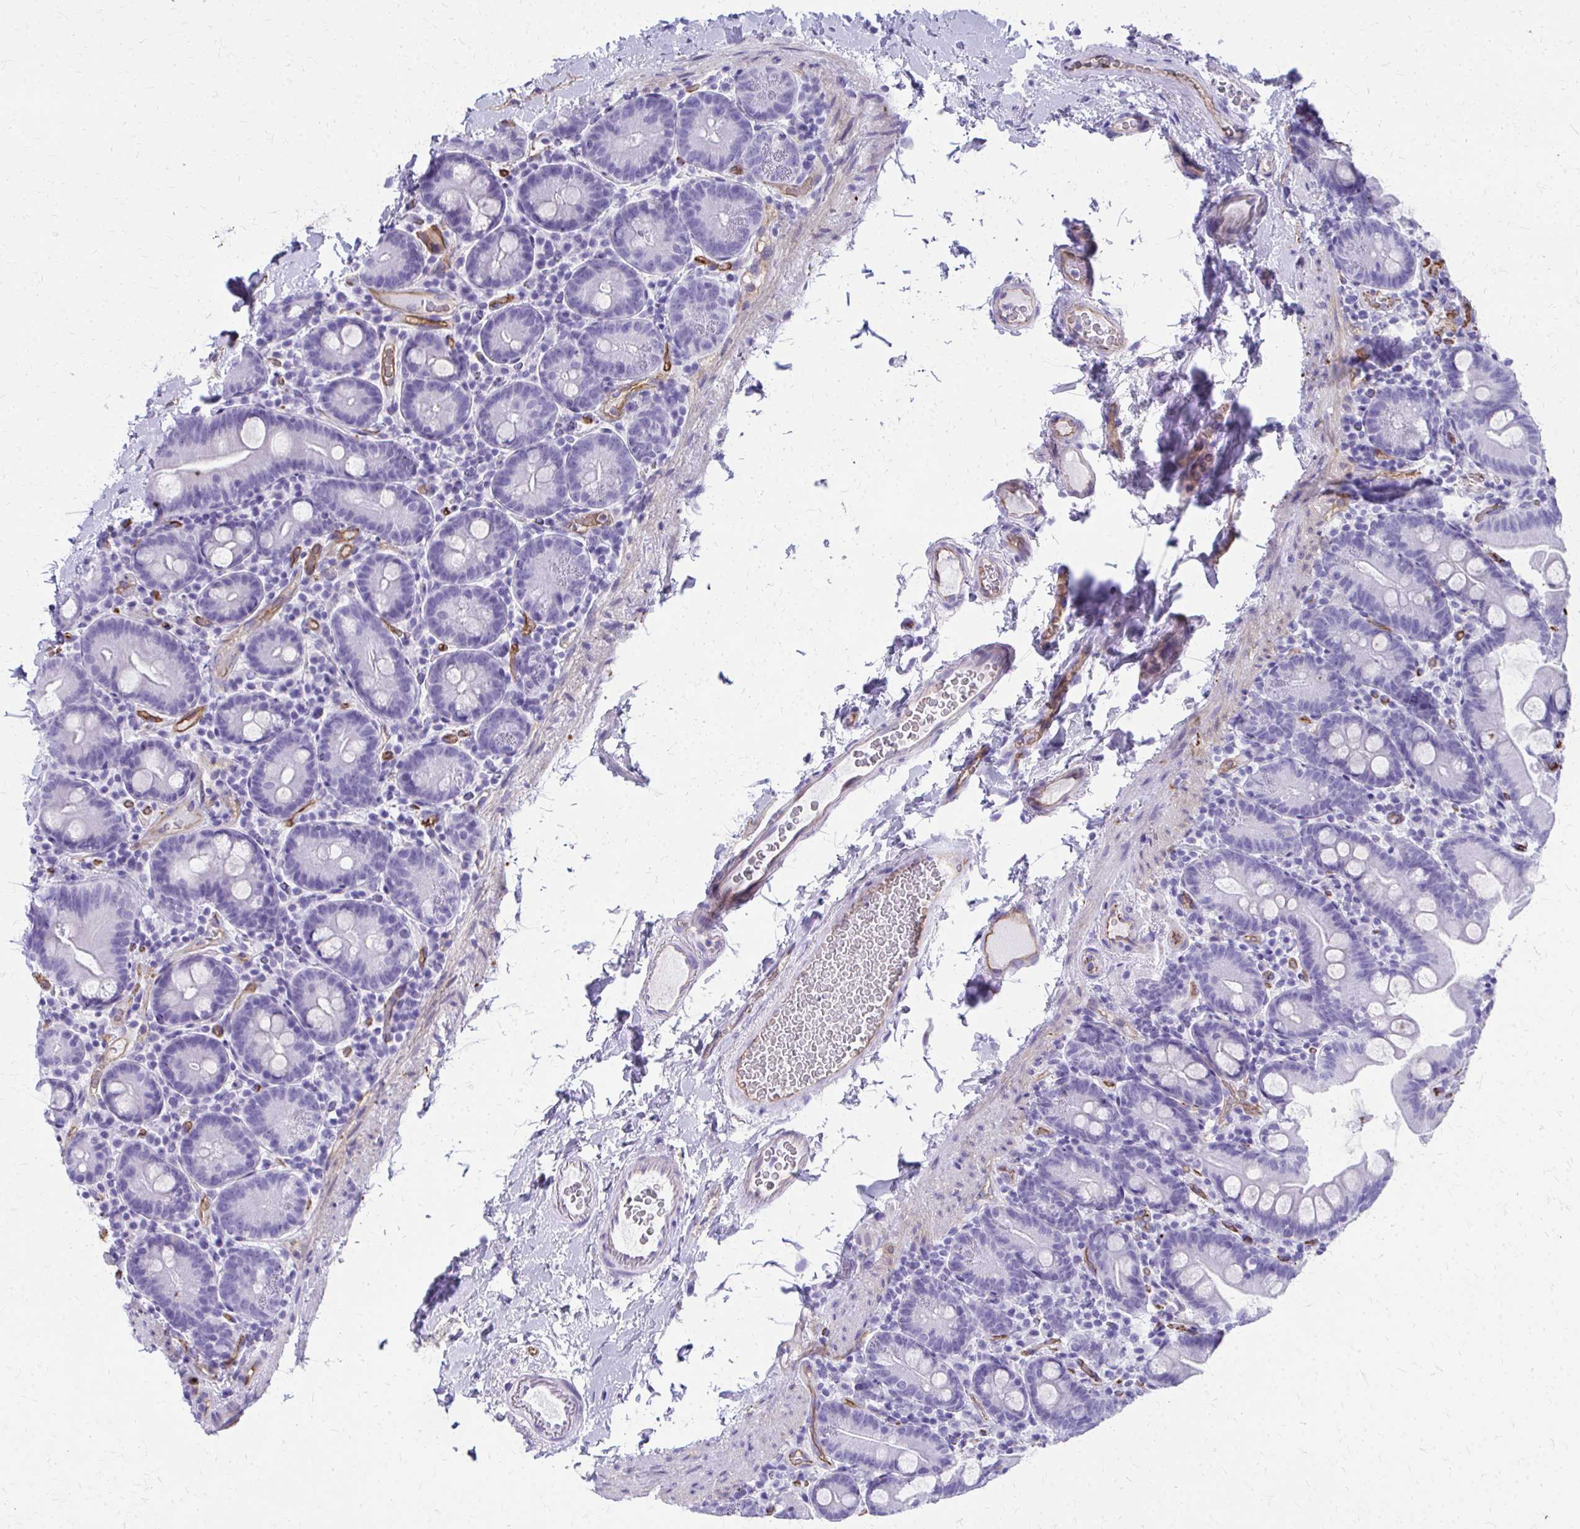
{"staining": {"intensity": "negative", "quantity": "none", "location": "none"}, "tissue": "small intestine", "cell_type": "Glandular cells", "image_type": "normal", "snomed": [{"axis": "morphology", "description": "Normal tissue, NOS"}, {"axis": "topography", "description": "Small intestine"}], "caption": "An image of small intestine stained for a protein shows no brown staining in glandular cells.", "gene": "TPSG1", "patient": {"sex": "female", "age": 68}}